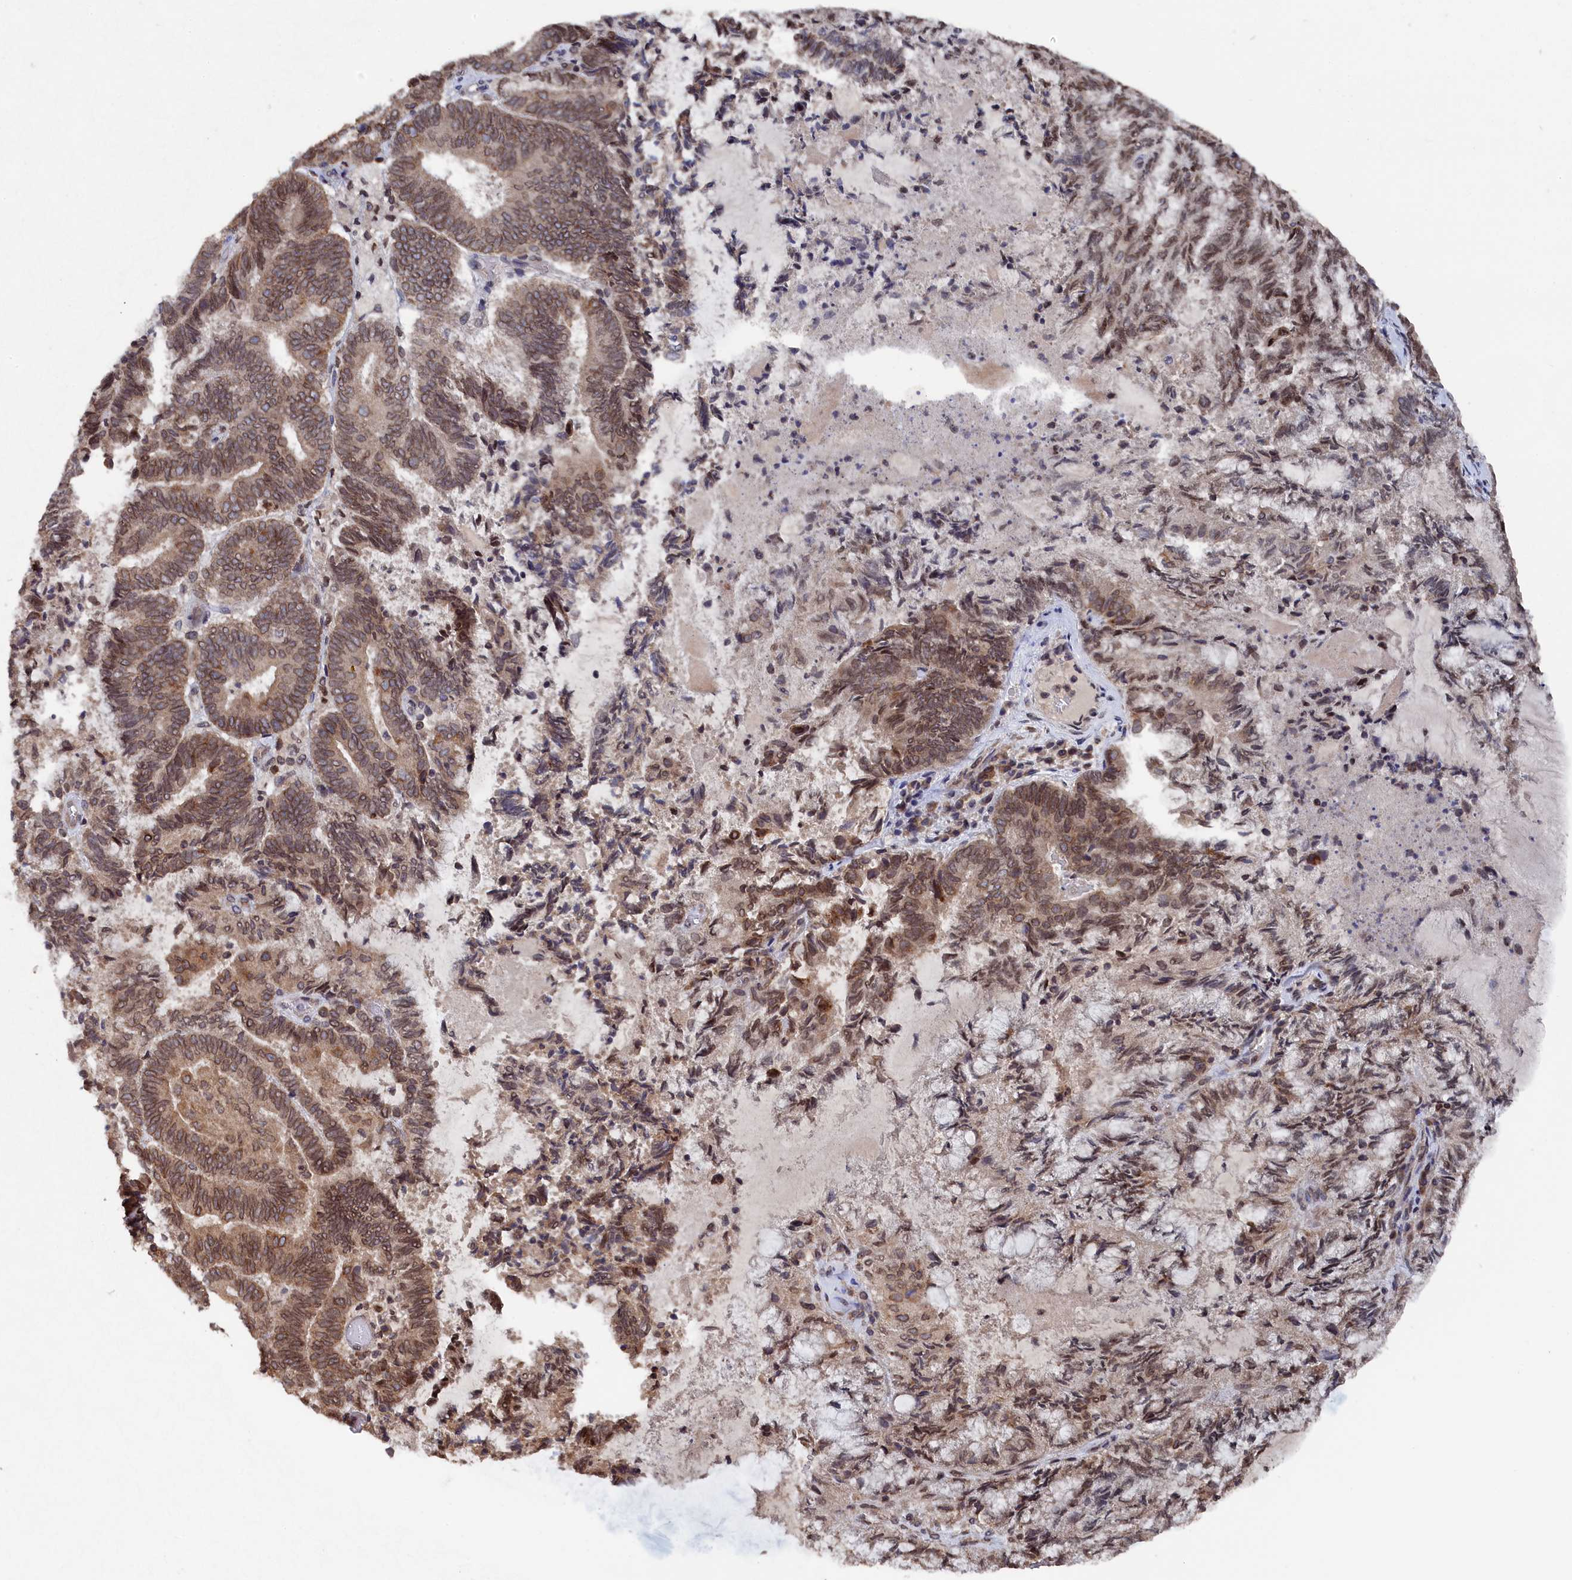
{"staining": {"intensity": "moderate", "quantity": ">75%", "location": "cytoplasmic/membranous,nuclear"}, "tissue": "endometrial cancer", "cell_type": "Tumor cells", "image_type": "cancer", "snomed": [{"axis": "morphology", "description": "Adenocarcinoma, NOS"}, {"axis": "topography", "description": "Endometrium"}], "caption": "A micrograph of human endometrial cancer (adenocarcinoma) stained for a protein displays moderate cytoplasmic/membranous and nuclear brown staining in tumor cells. (Stains: DAB in brown, nuclei in blue, Microscopy: brightfield microscopy at high magnification).", "gene": "ANKEF1", "patient": {"sex": "female", "age": 80}}